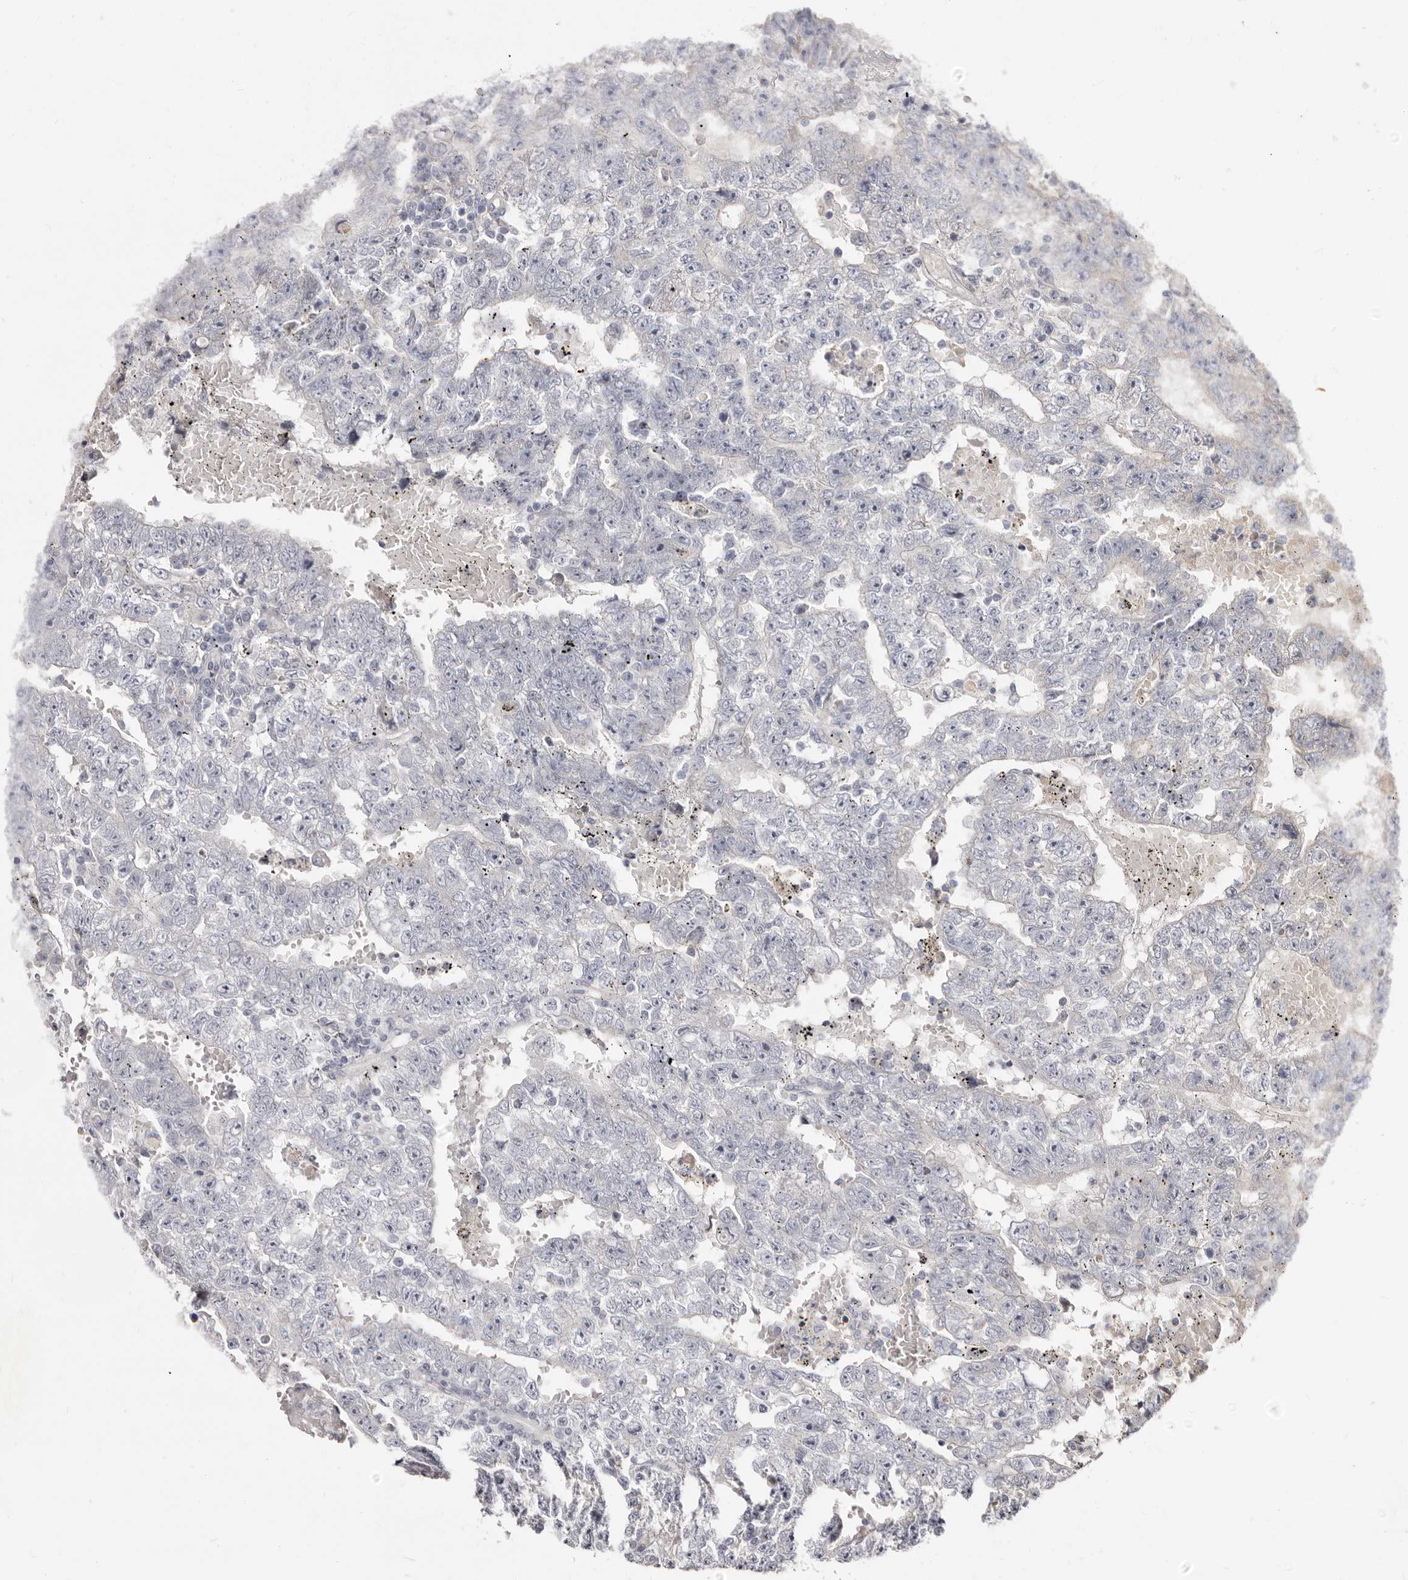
{"staining": {"intensity": "negative", "quantity": "none", "location": "none"}, "tissue": "testis cancer", "cell_type": "Tumor cells", "image_type": "cancer", "snomed": [{"axis": "morphology", "description": "Carcinoma, Embryonal, NOS"}, {"axis": "topography", "description": "Testis"}], "caption": "The micrograph demonstrates no staining of tumor cells in testis cancer (embryonal carcinoma).", "gene": "KIF2B", "patient": {"sex": "male", "age": 25}}